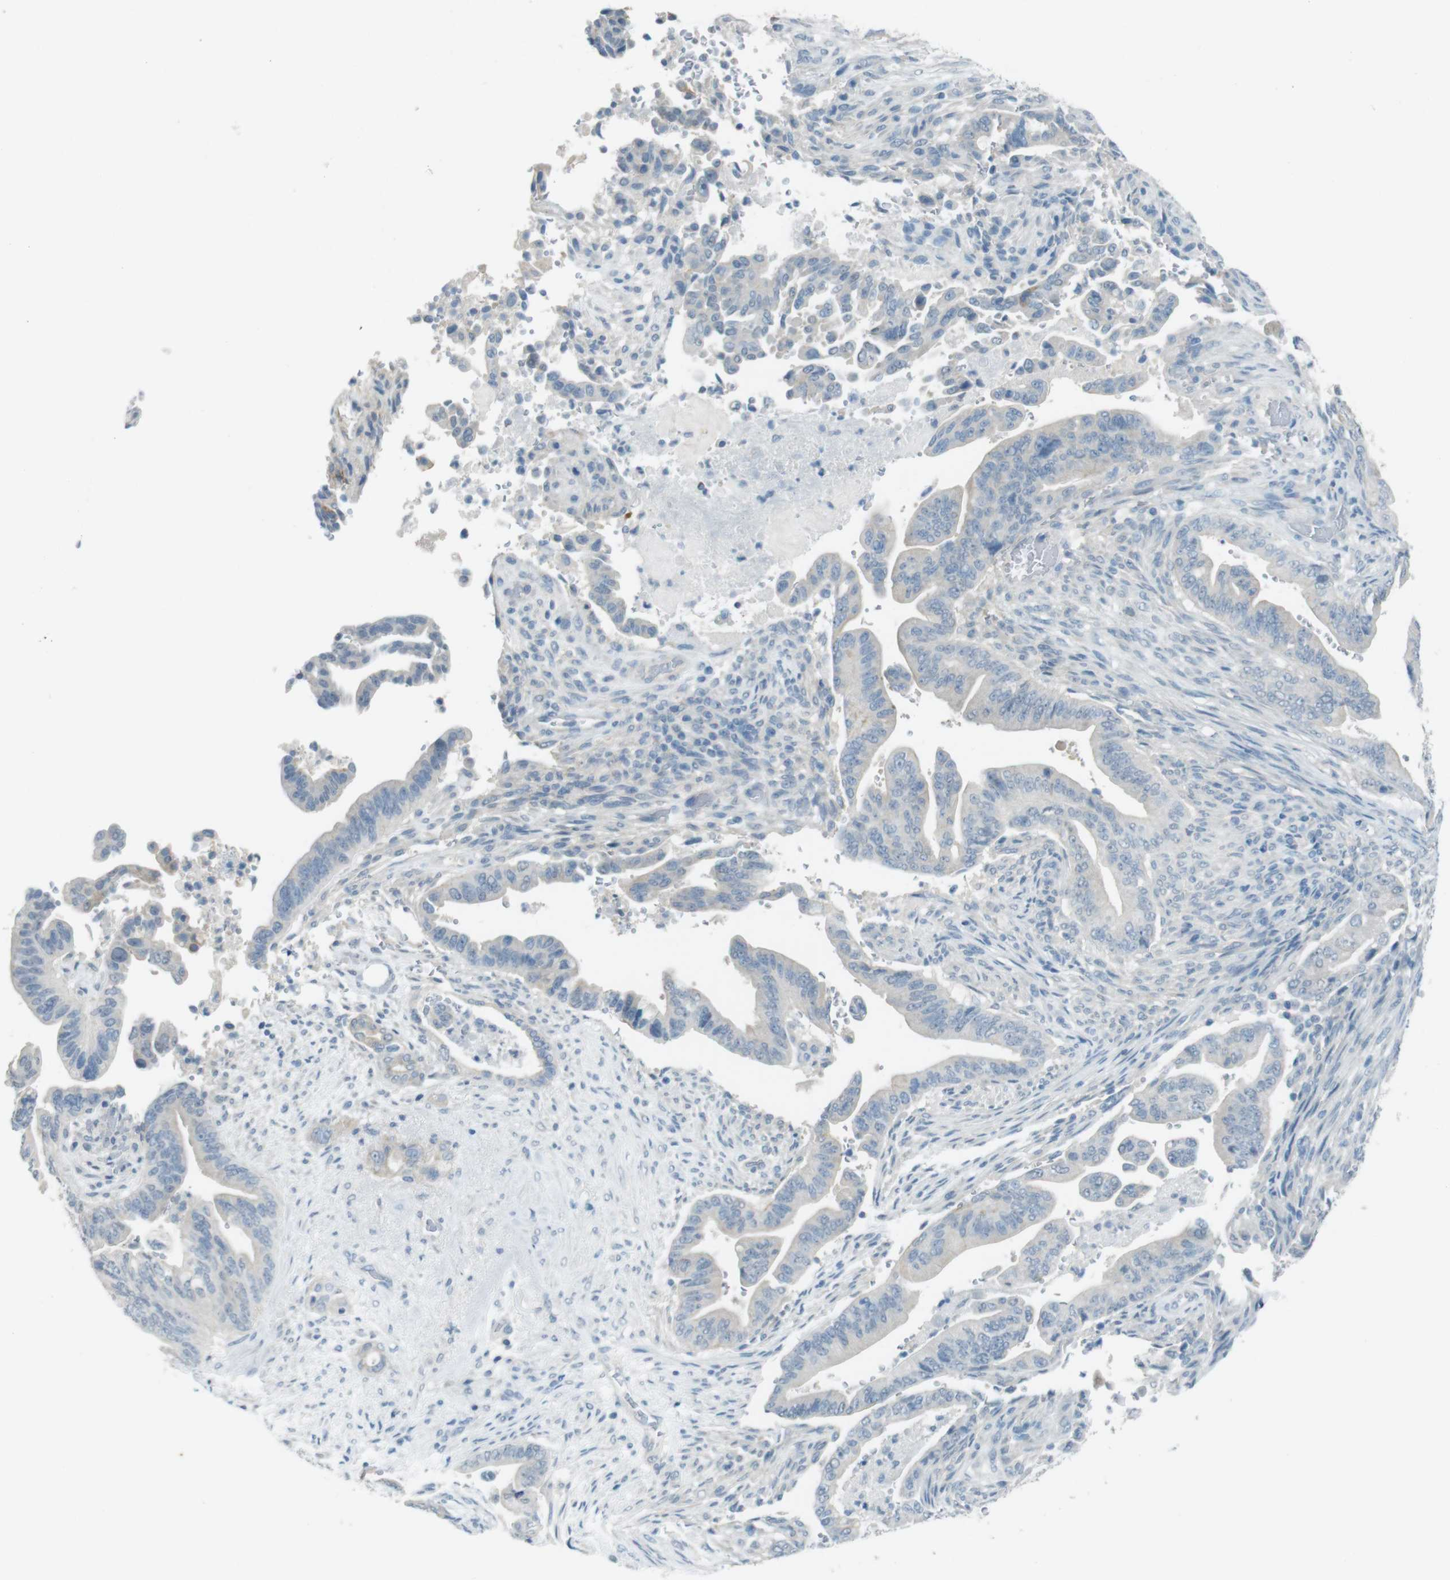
{"staining": {"intensity": "negative", "quantity": "none", "location": "none"}, "tissue": "pancreatic cancer", "cell_type": "Tumor cells", "image_type": "cancer", "snomed": [{"axis": "morphology", "description": "Adenocarcinoma, NOS"}, {"axis": "topography", "description": "Pancreas"}], "caption": "This is an IHC histopathology image of human pancreatic cancer. There is no staining in tumor cells.", "gene": "ENTPD7", "patient": {"sex": "male", "age": 70}}